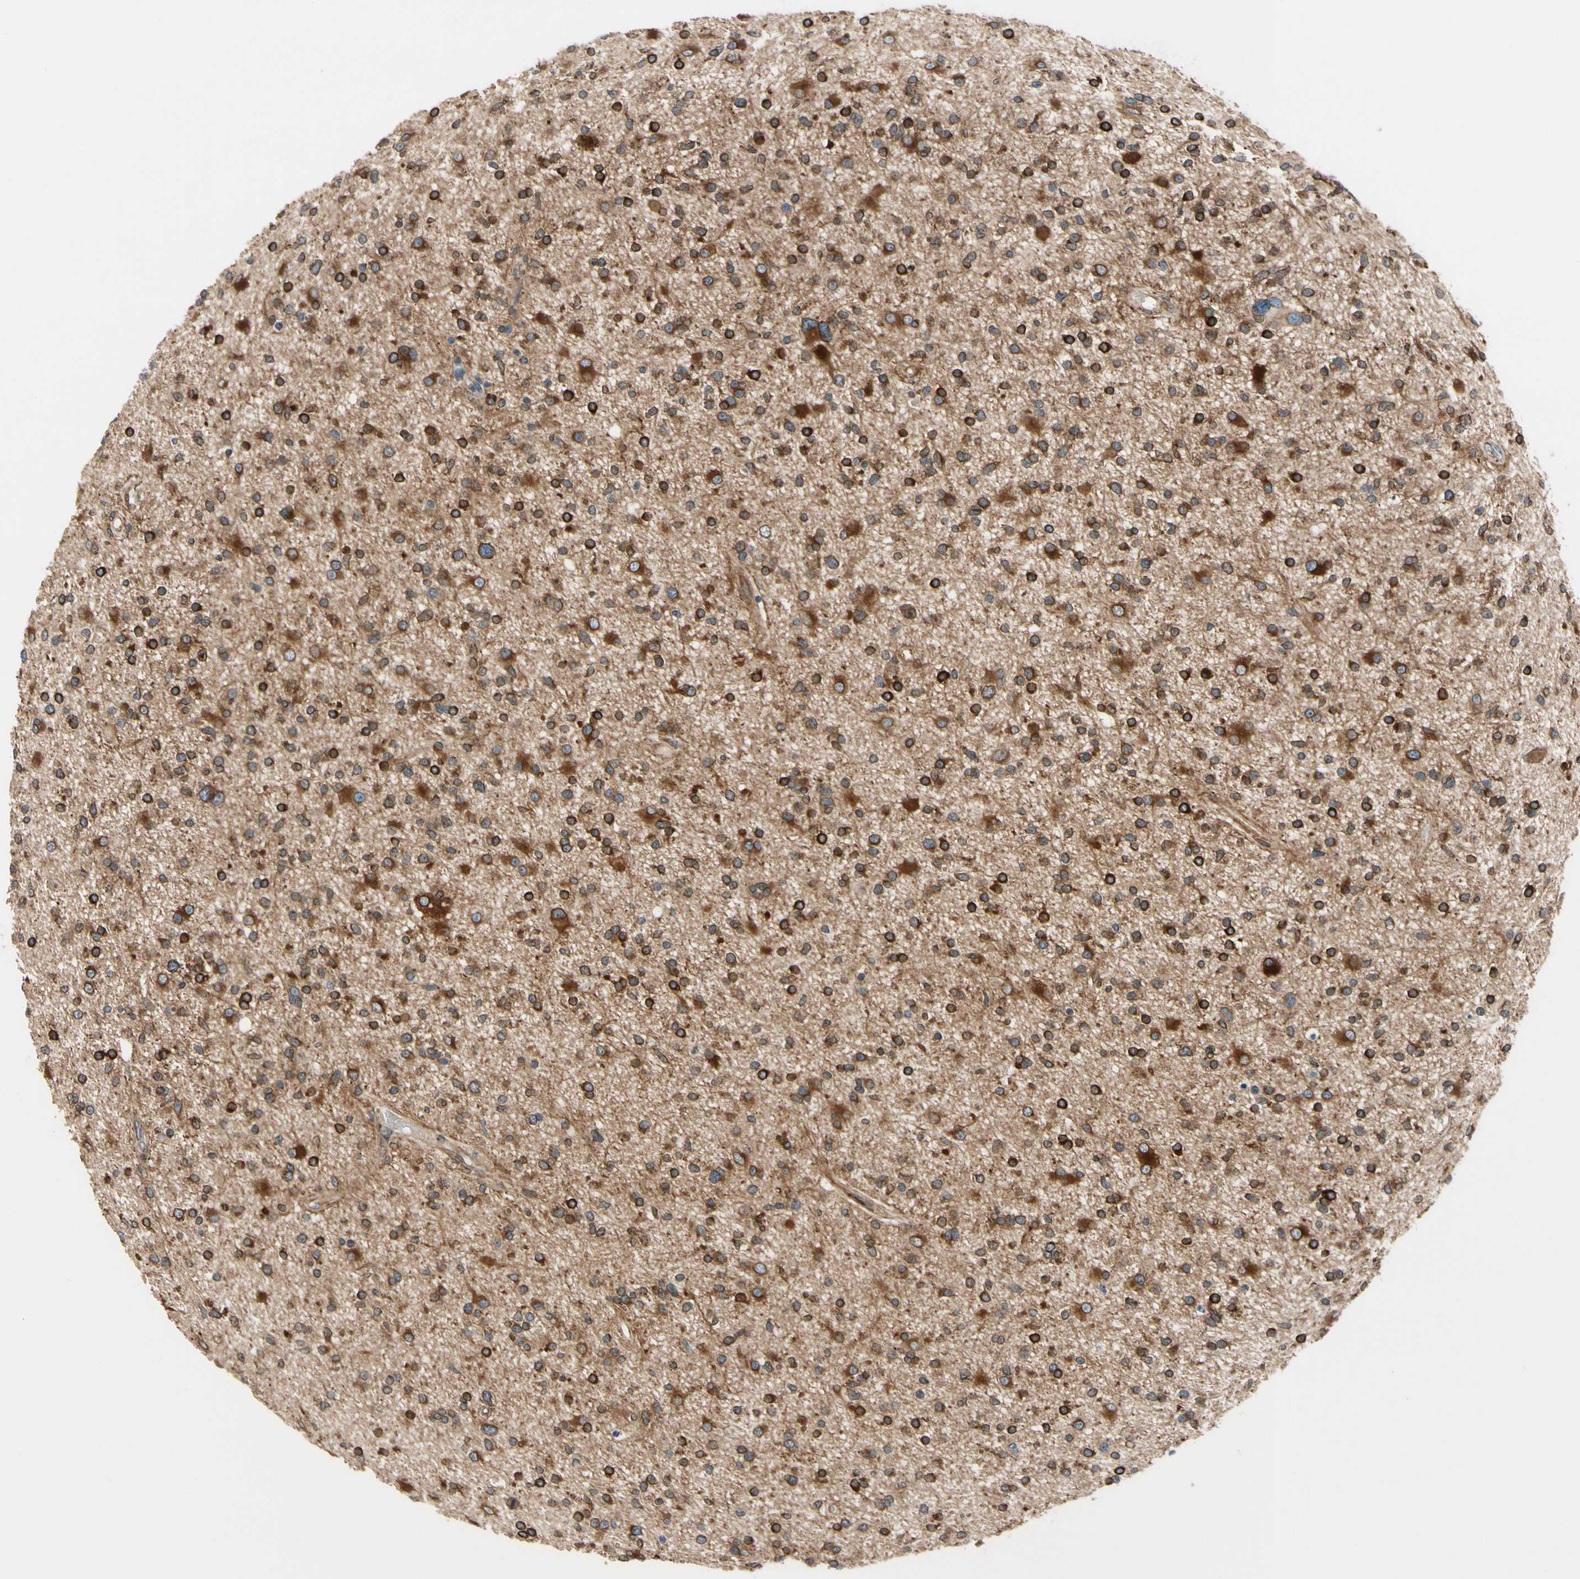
{"staining": {"intensity": "strong", "quantity": ">75%", "location": "cytoplasmic/membranous"}, "tissue": "glioma", "cell_type": "Tumor cells", "image_type": "cancer", "snomed": [{"axis": "morphology", "description": "Glioma, malignant, High grade"}, {"axis": "topography", "description": "Brain"}], "caption": "A histopathology image of glioma stained for a protein shows strong cytoplasmic/membranous brown staining in tumor cells.", "gene": "CLCC1", "patient": {"sex": "male", "age": 33}}